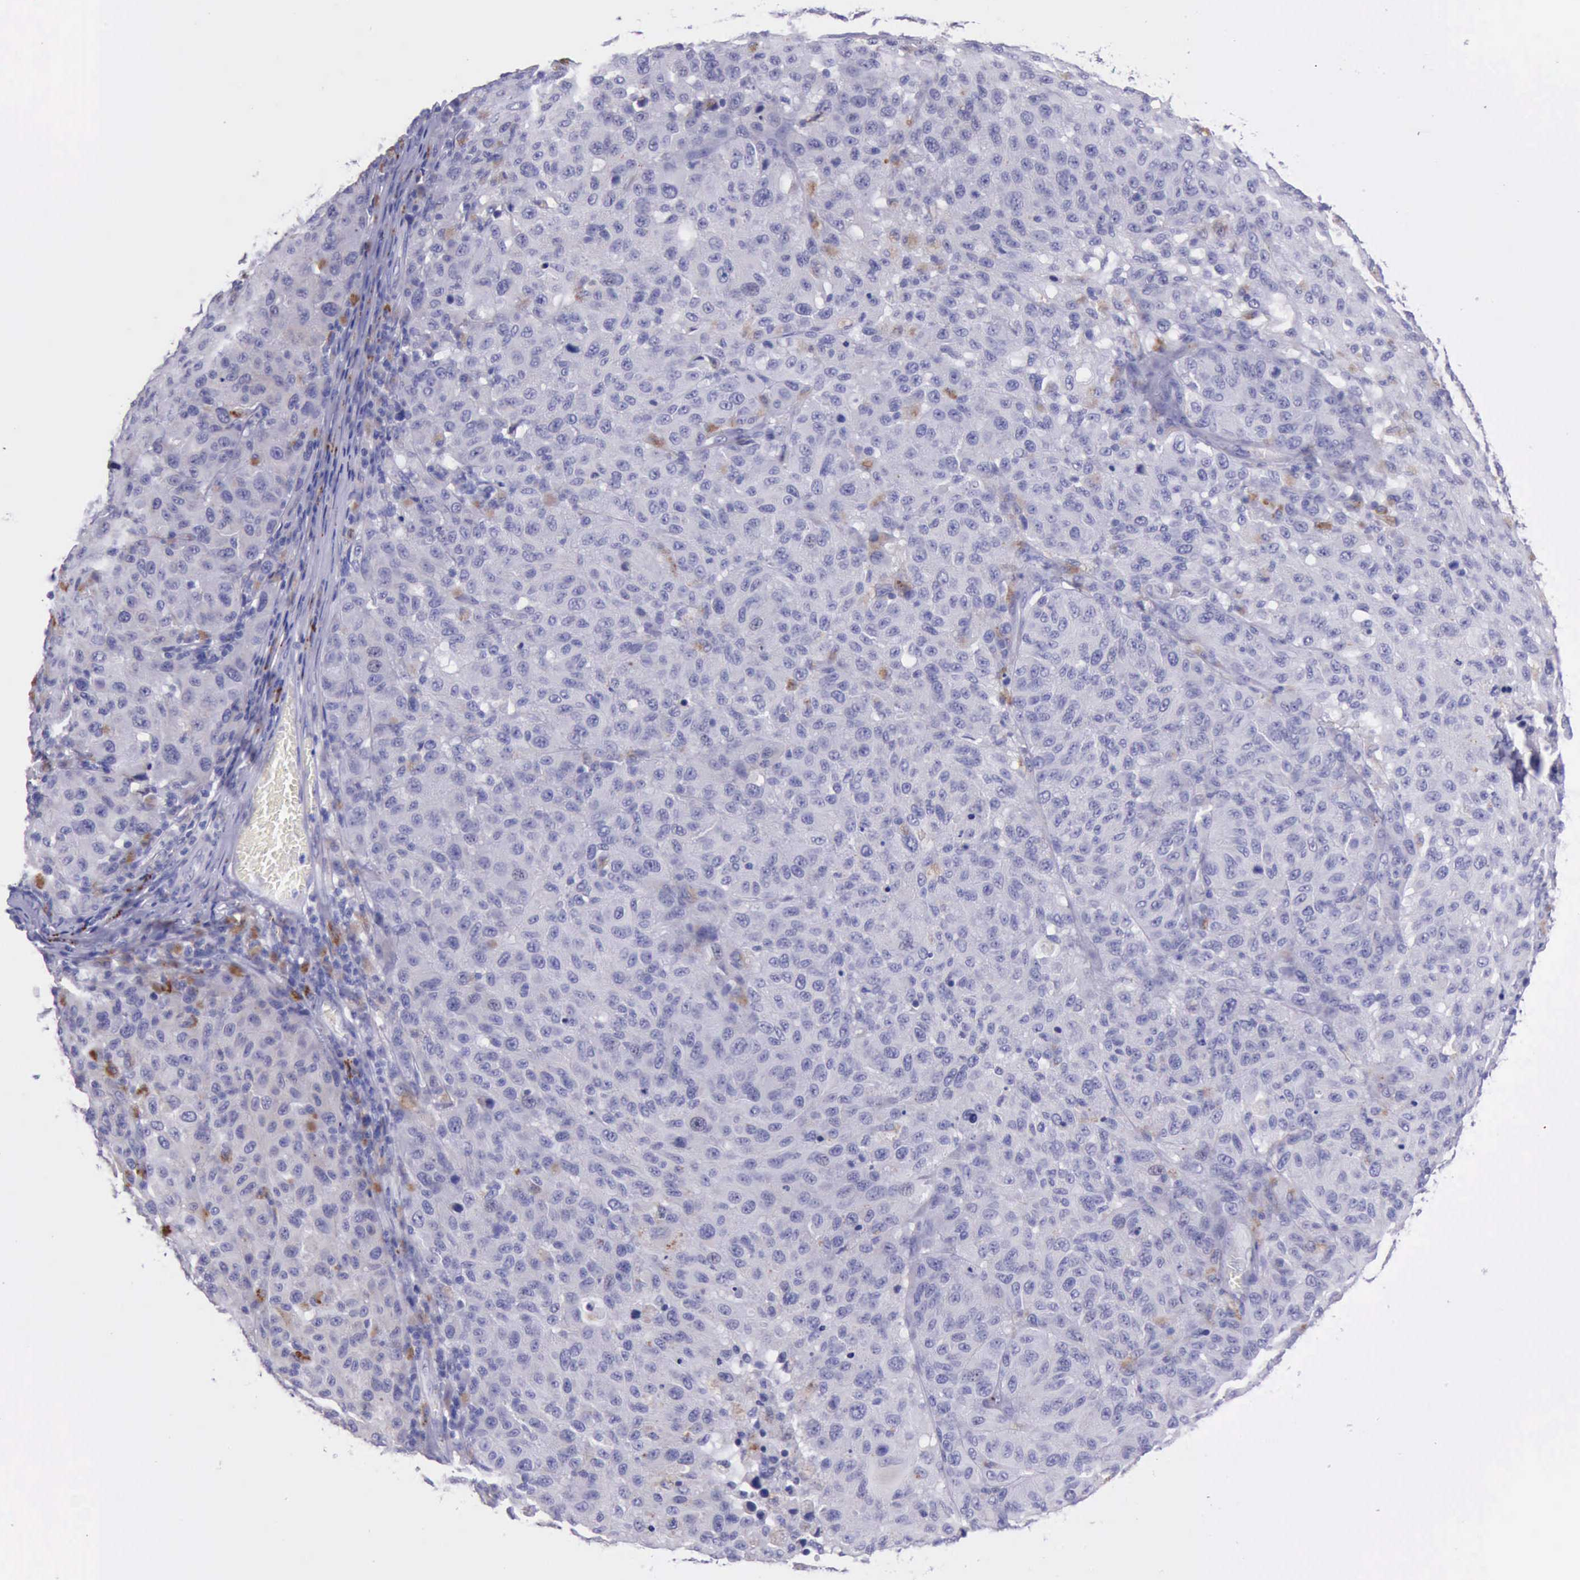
{"staining": {"intensity": "moderate", "quantity": "<25%", "location": "cytoplasmic/membranous"}, "tissue": "melanoma", "cell_type": "Tumor cells", "image_type": "cancer", "snomed": [{"axis": "morphology", "description": "Malignant melanoma, NOS"}, {"axis": "topography", "description": "Skin"}], "caption": "IHC (DAB (3,3'-diaminobenzidine)) staining of human malignant melanoma reveals moderate cytoplasmic/membranous protein expression in about <25% of tumor cells.", "gene": "GLA", "patient": {"sex": "female", "age": 77}}